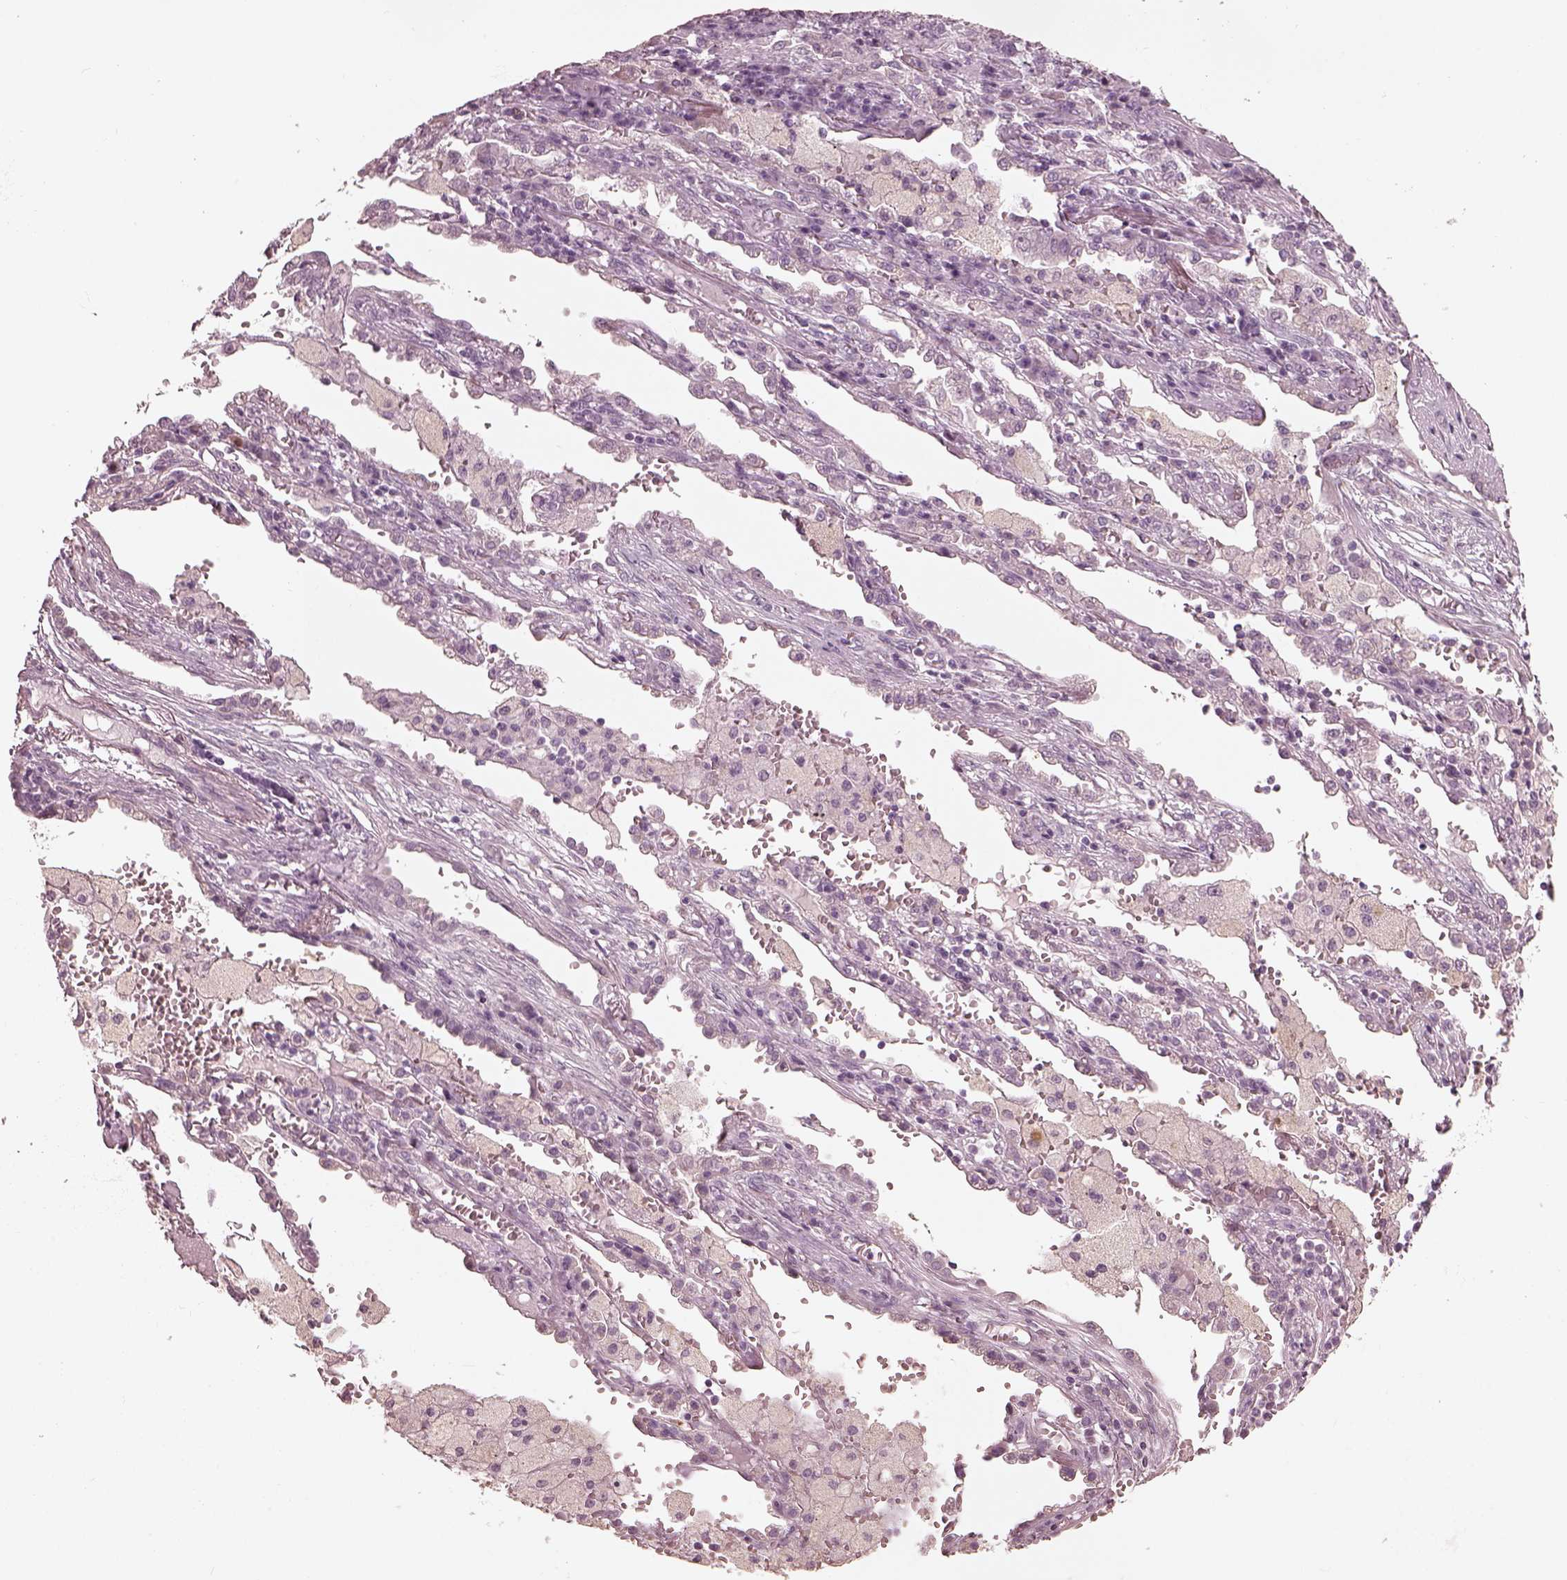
{"staining": {"intensity": "negative", "quantity": "none", "location": "none"}, "tissue": "lung cancer", "cell_type": "Tumor cells", "image_type": "cancer", "snomed": [{"axis": "morphology", "description": "Adenocarcinoma, NOS"}, {"axis": "topography", "description": "Lung"}], "caption": "A histopathology image of lung cancer (adenocarcinoma) stained for a protein shows no brown staining in tumor cells.", "gene": "OPTC", "patient": {"sex": "male", "age": 57}}